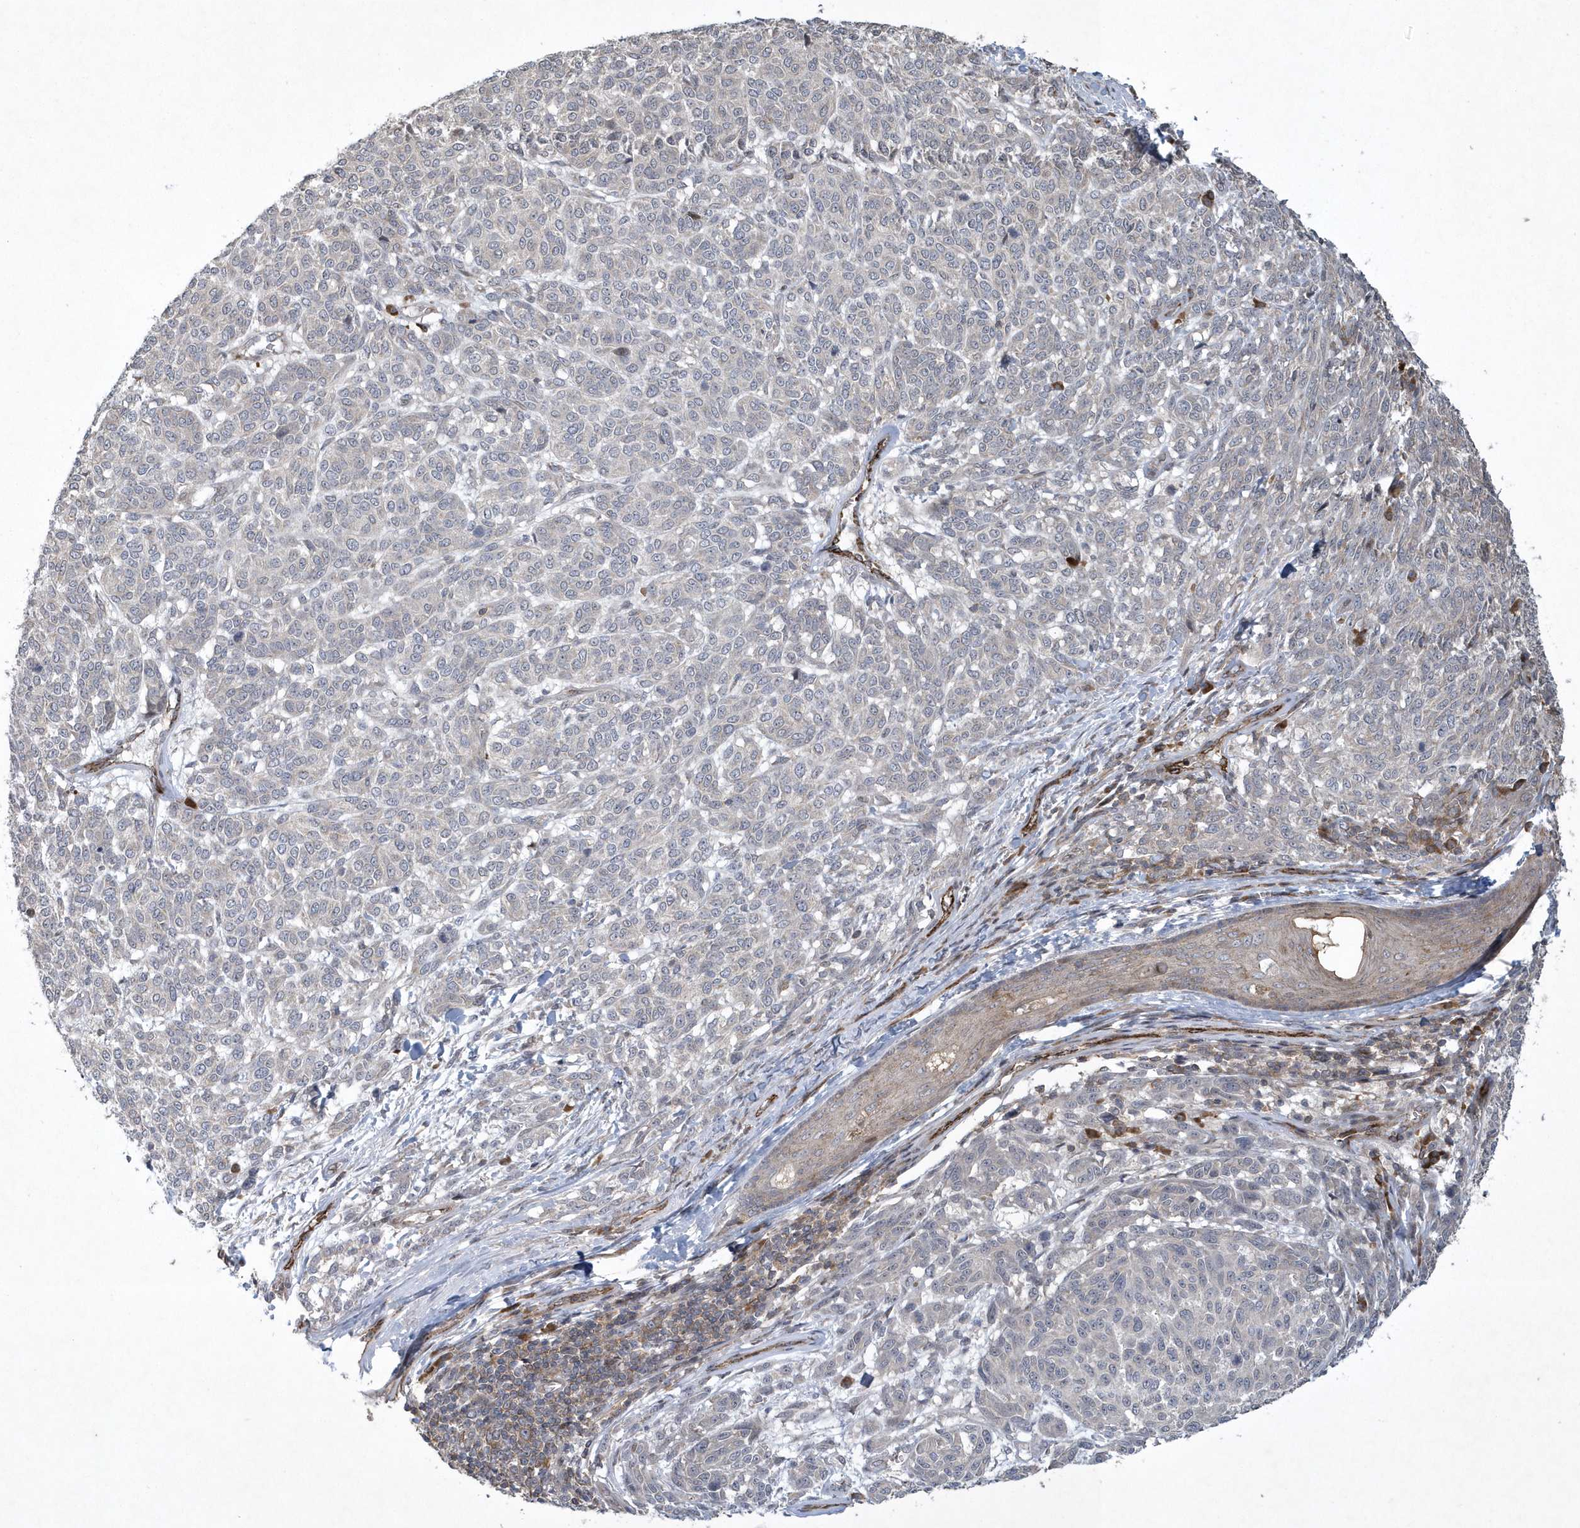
{"staining": {"intensity": "negative", "quantity": "none", "location": "none"}, "tissue": "melanoma", "cell_type": "Tumor cells", "image_type": "cancer", "snomed": [{"axis": "morphology", "description": "Malignant melanoma, NOS"}, {"axis": "topography", "description": "Skin"}], "caption": "Tumor cells show no significant staining in malignant melanoma.", "gene": "N4BP2", "patient": {"sex": "male", "age": 49}}